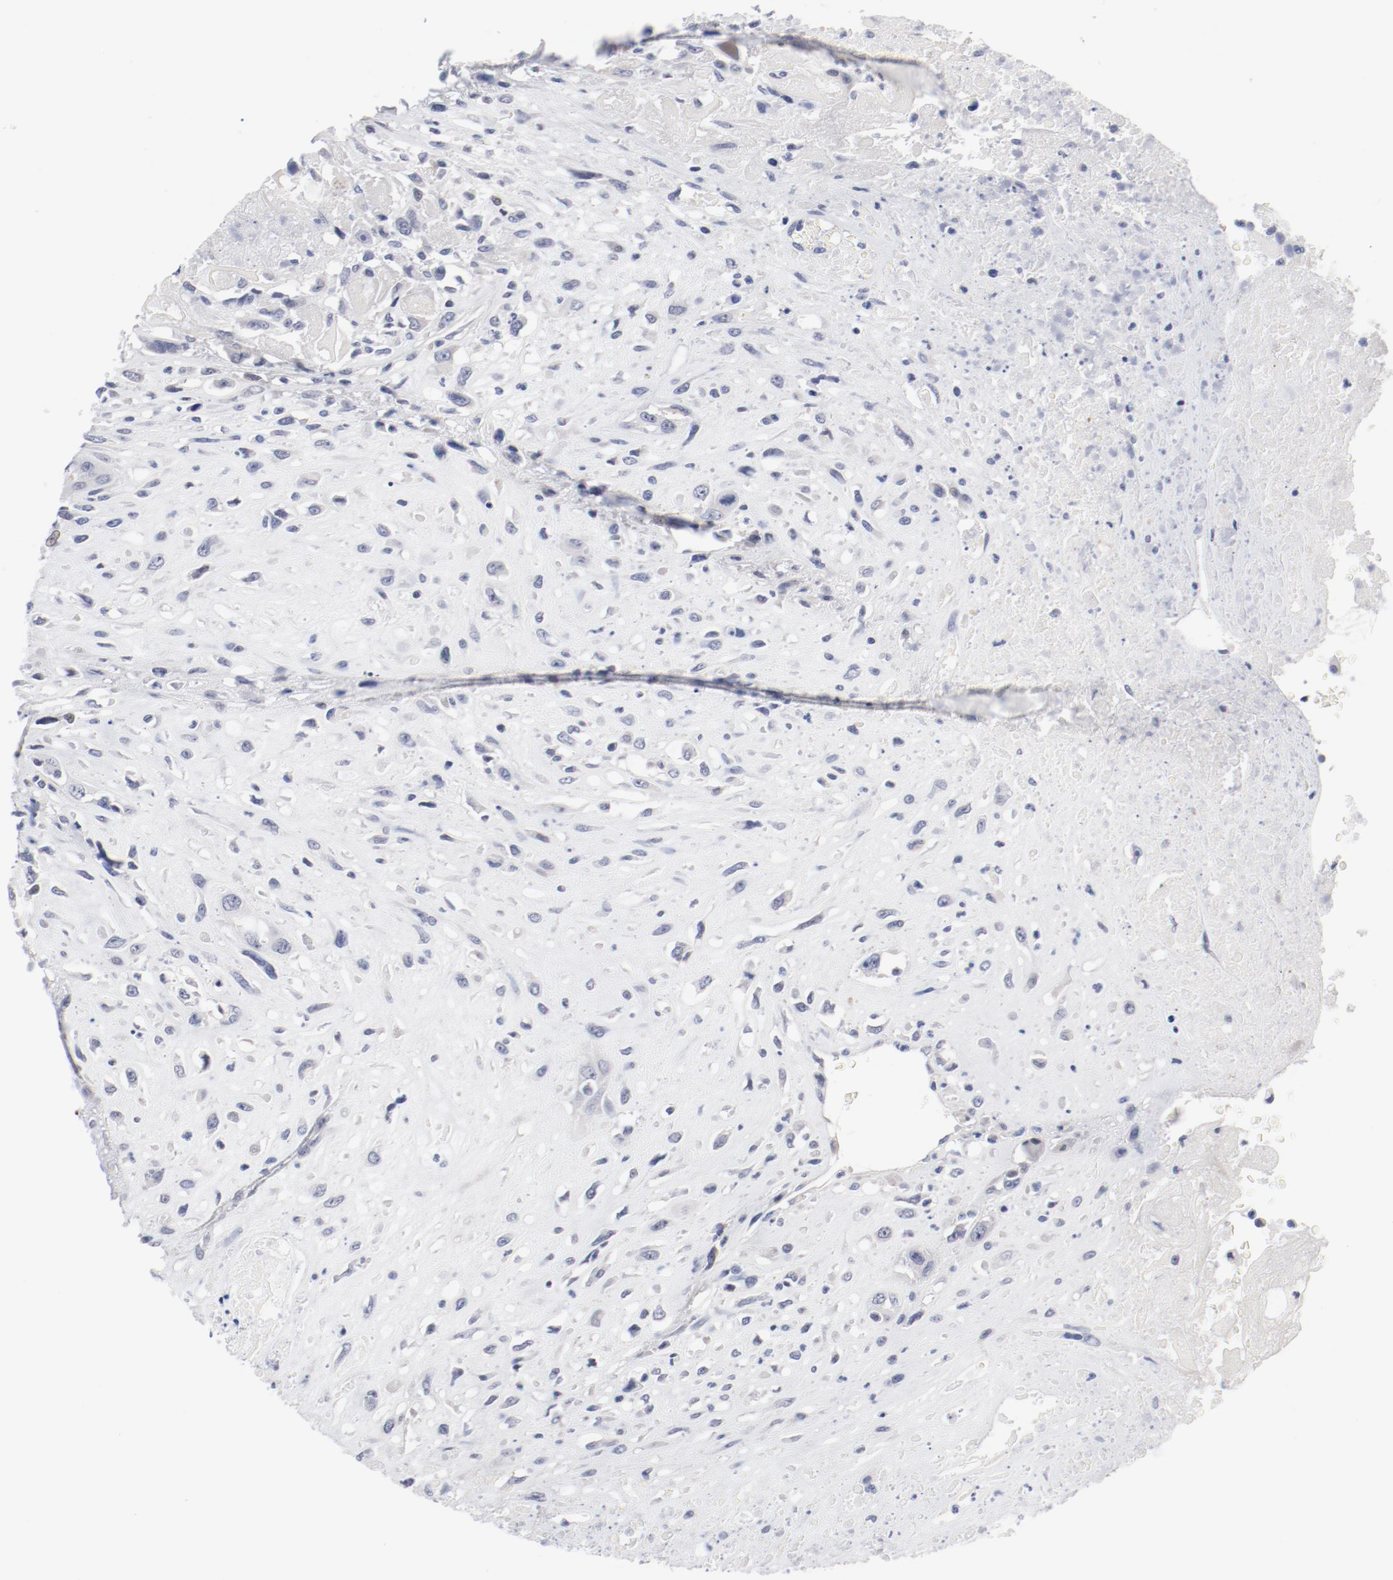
{"staining": {"intensity": "negative", "quantity": "none", "location": "none"}, "tissue": "head and neck cancer", "cell_type": "Tumor cells", "image_type": "cancer", "snomed": [{"axis": "morphology", "description": "Necrosis, NOS"}, {"axis": "morphology", "description": "Neoplasm, malignant, NOS"}, {"axis": "topography", "description": "Salivary gland"}, {"axis": "topography", "description": "Head-Neck"}], "caption": "Protein analysis of head and neck cancer demonstrates no significant expression in tumor cells.", "gene": "KCNK13", "patient": {"sex": "male", "age": 43}}